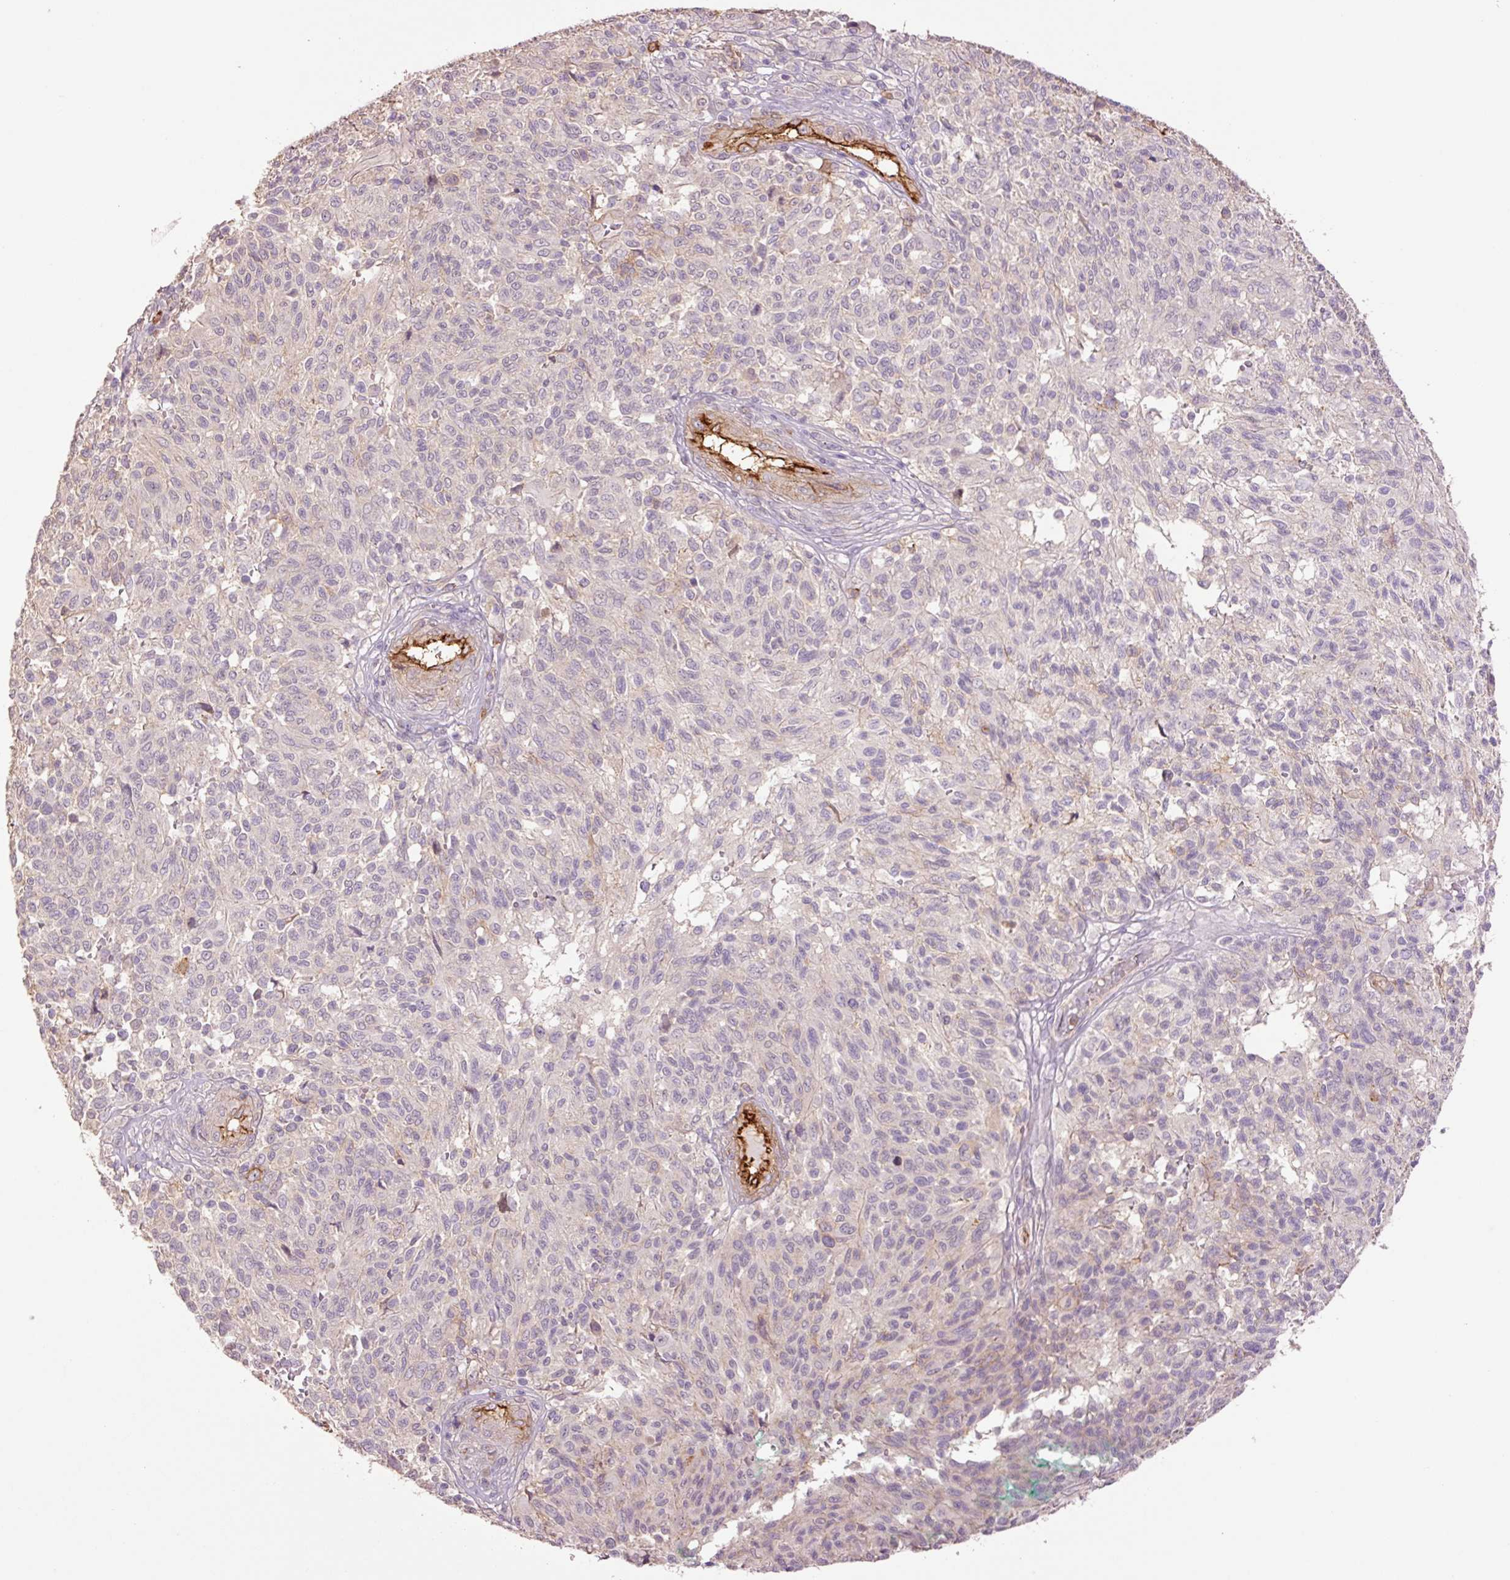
{"staining": {"intensity": "negative", "quantity": "none", "location": "none"}, "tissue": "melanoma", "cell_type": "Tumor cells", "image_type": "cancer", "snomed": [{"axis": "morphology", "description": "Malignant melanoma, NOS"}, {"axis": "topography", "description": "Skin"}], "caption": "Human malignant melanoma stained for a protein using IHC displays no positivity in tumor cells.", "gene": "SLC1A4", "patient": {"sex": "male", "age": 66}}